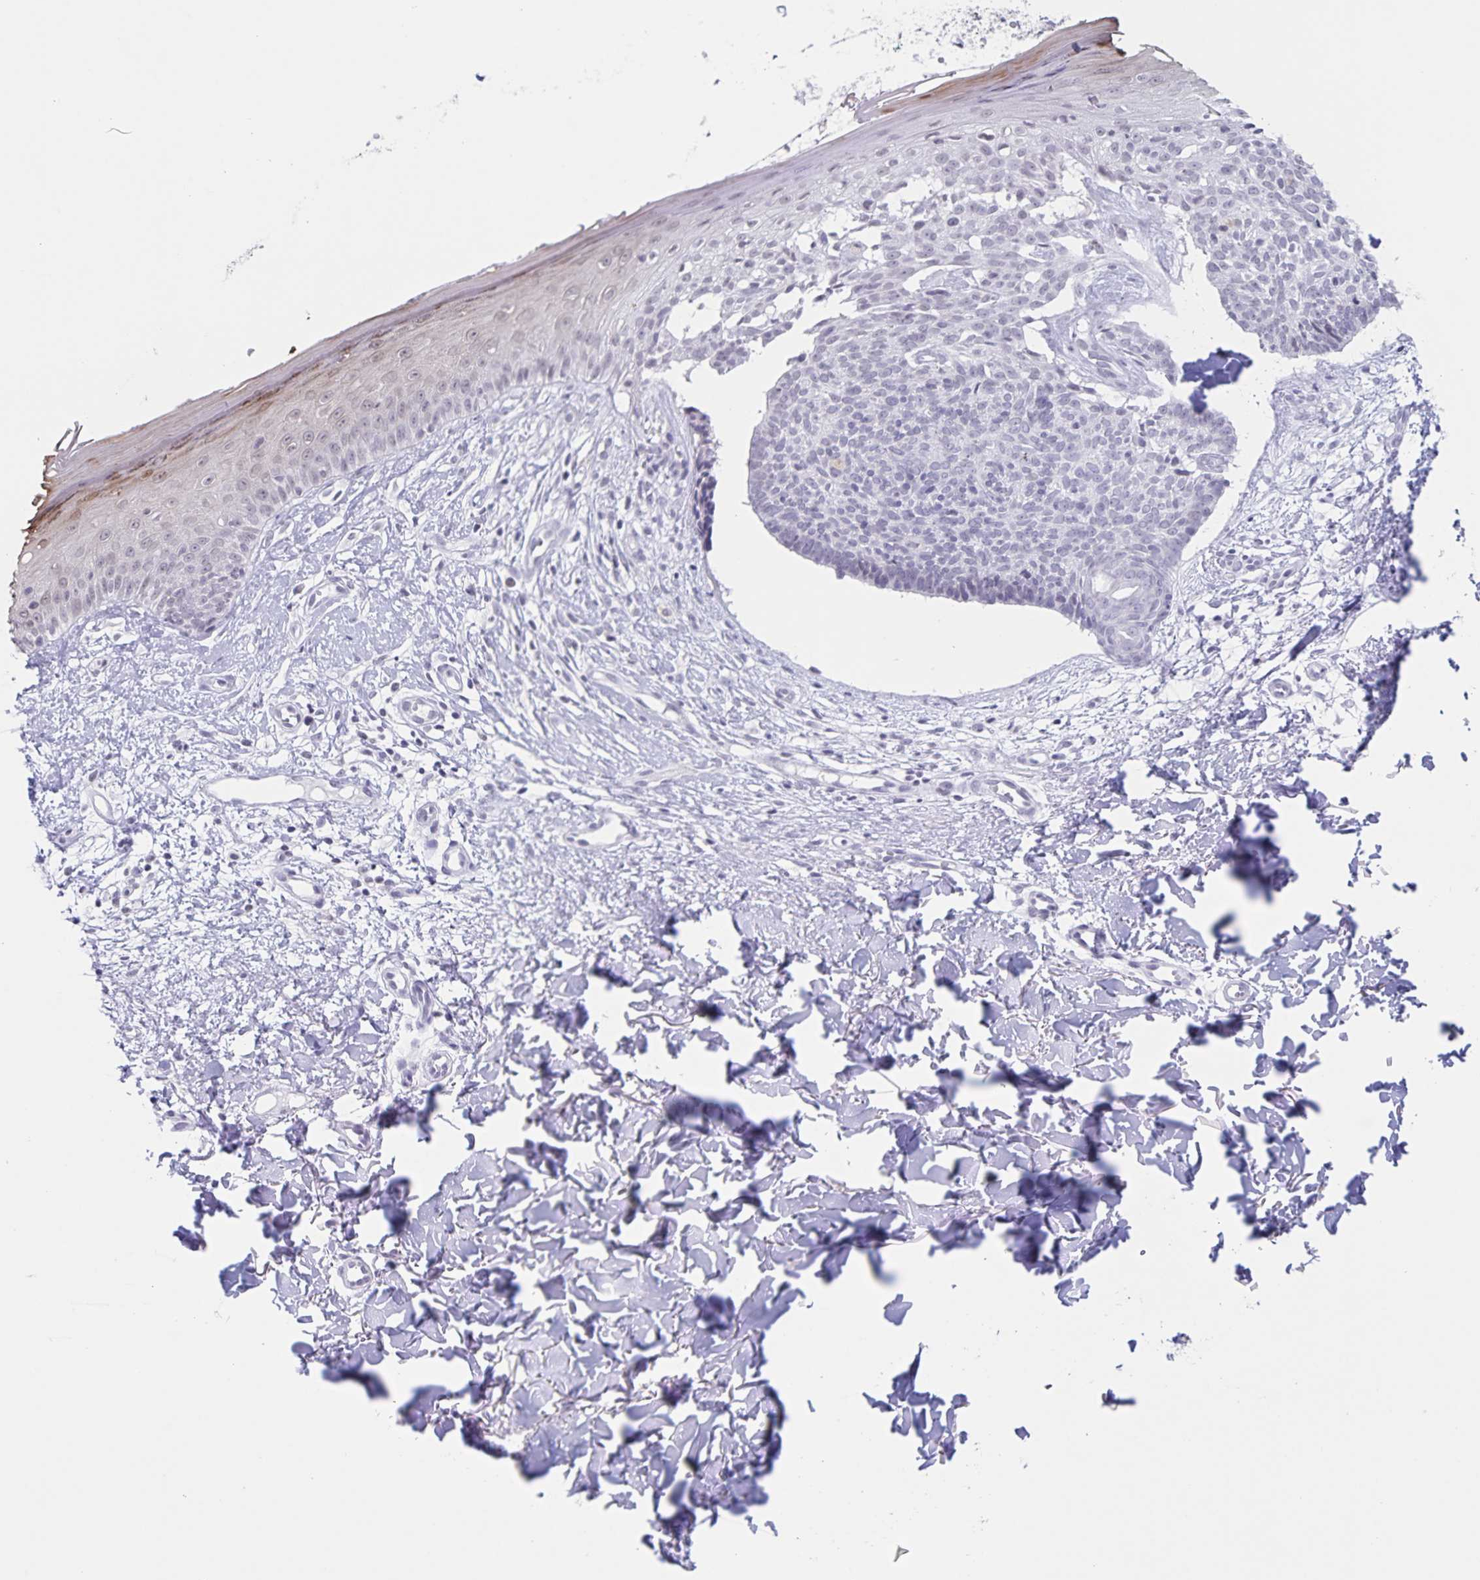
{"staining": {"intensity": "negative", "quantity": "none", "location": "none"}, "tissue": "skin cancer", "cell_type": "Tumor cells", "image_type": "cancer", "snomed": [{"axis": "morphology", "description": "Basal cell carcinoma"}, {"axis": "topography", "description": "Skin"}], "caption": "Immunohistochemistry photomicrograph of neoplastic tissue: human skin cancer stained with DAB (3,3'-diaminobenzidine) demonstrates no significant protein staining in tumor cells.", "gene": "LCE6A", "patient": {"sex": "male", "age": 51}}